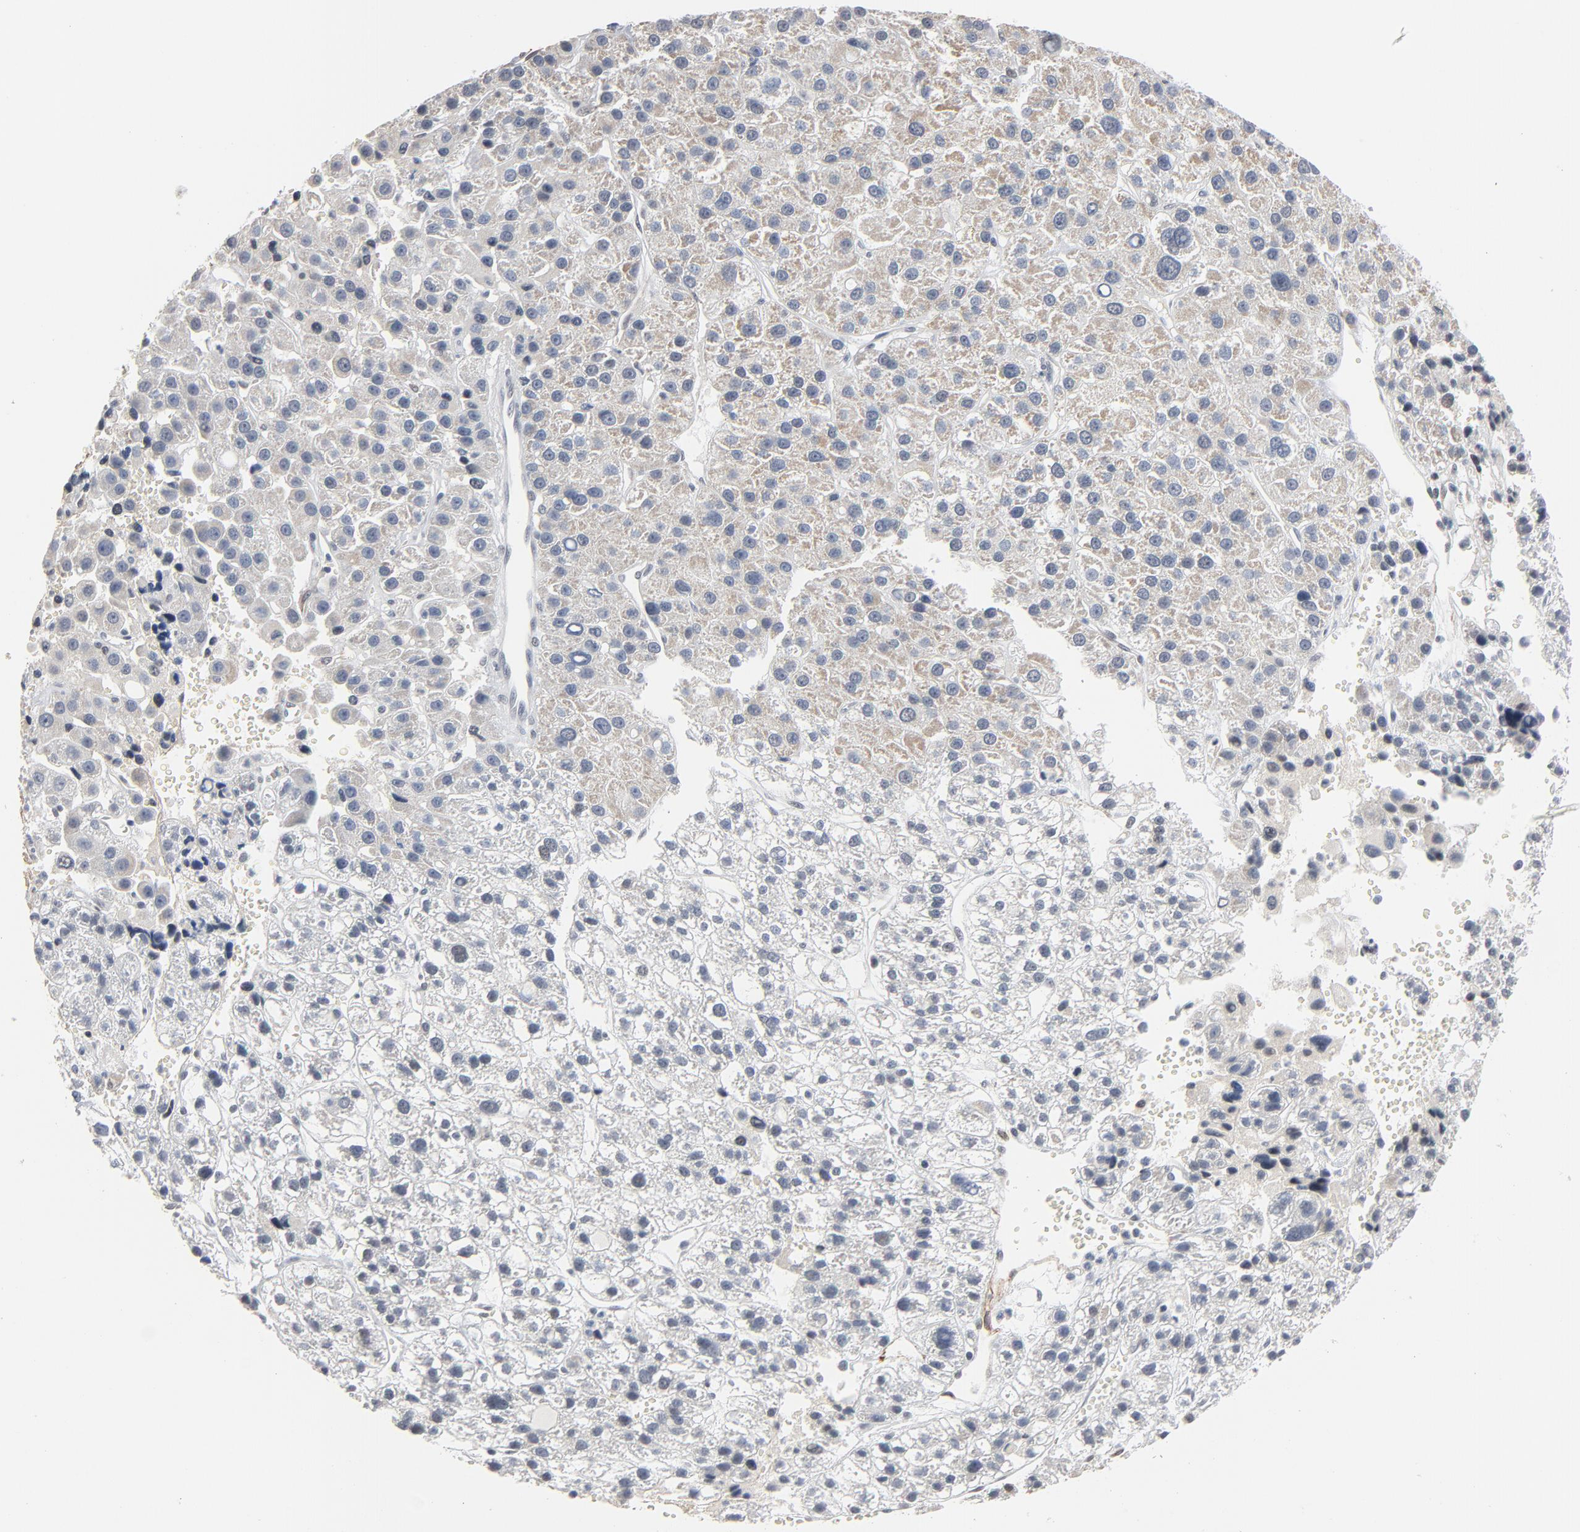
{"staining": {"intensity": "negative", "quantity": "none", "location": "none"}, "tissue": "liver cancer", "cell_type": "Tumor cells", "image_type": "cancer", "snomed": [{"axis": "morphology", "description": "Carcinoma, Hepatocellular, NOS"}, {"axis": "topography", "description": "Liver"}], "caption": "High magnification brightfield microscopy of liver cancer (hepatocellular carcinoma) stained with DAB (3,3'-diaminobenzidine) (brown) and counterstained with hematoxylin (blue): tumor cells show no significant positivity. (Brightfield microscopy of DAB (3,3'-diaminobenzidine) immunohistochemistry (IHC) at high magnification).", "gene": "ITPR3", "patient": {"sex": "female", "age": 85}}